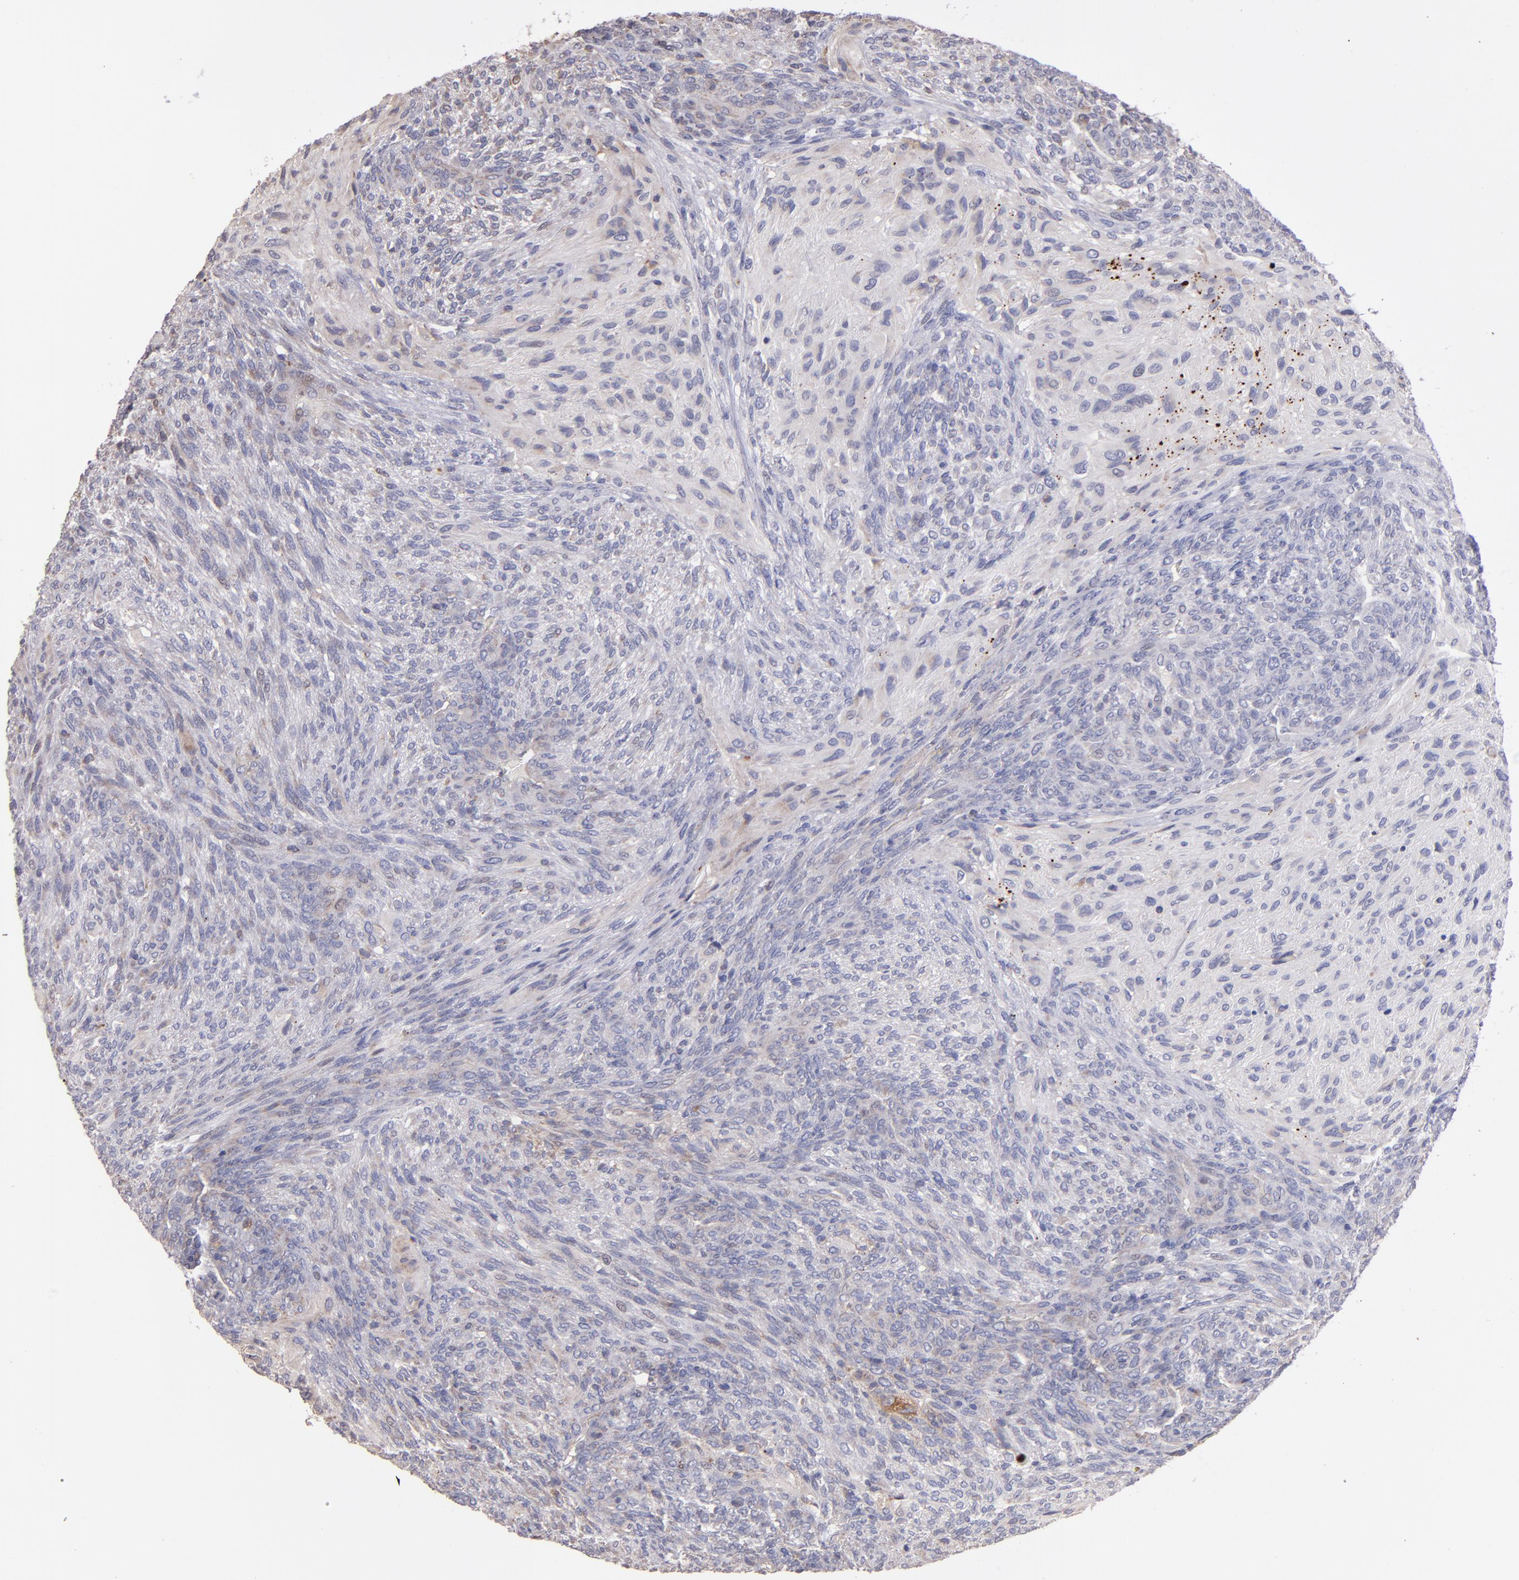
{"staining": {"intensity": "moderate", "quantity": "<25%", "location": "cytoplasmic/membranous"}, "tissue": "glioma", "cell_type": "Tumor cells", "image_type": "cancer", "snomed": [{"axis": "morphology", "description": "Glioma, malignant, High grade"}, {"axis": "topography", "description": "Cerebral cortex"}], "caption": "High-magnification brightfield microscopy of malignant glioma (high-grade) stained with DAB (brown) and counterstained with hematoxylin (blue). tumor cells exhibit moderate cytoplasmic/membranous staining is identified in about<25% of cells.", "gene": "IFIH1", "patient": {"sex": "female", "age": 55}}